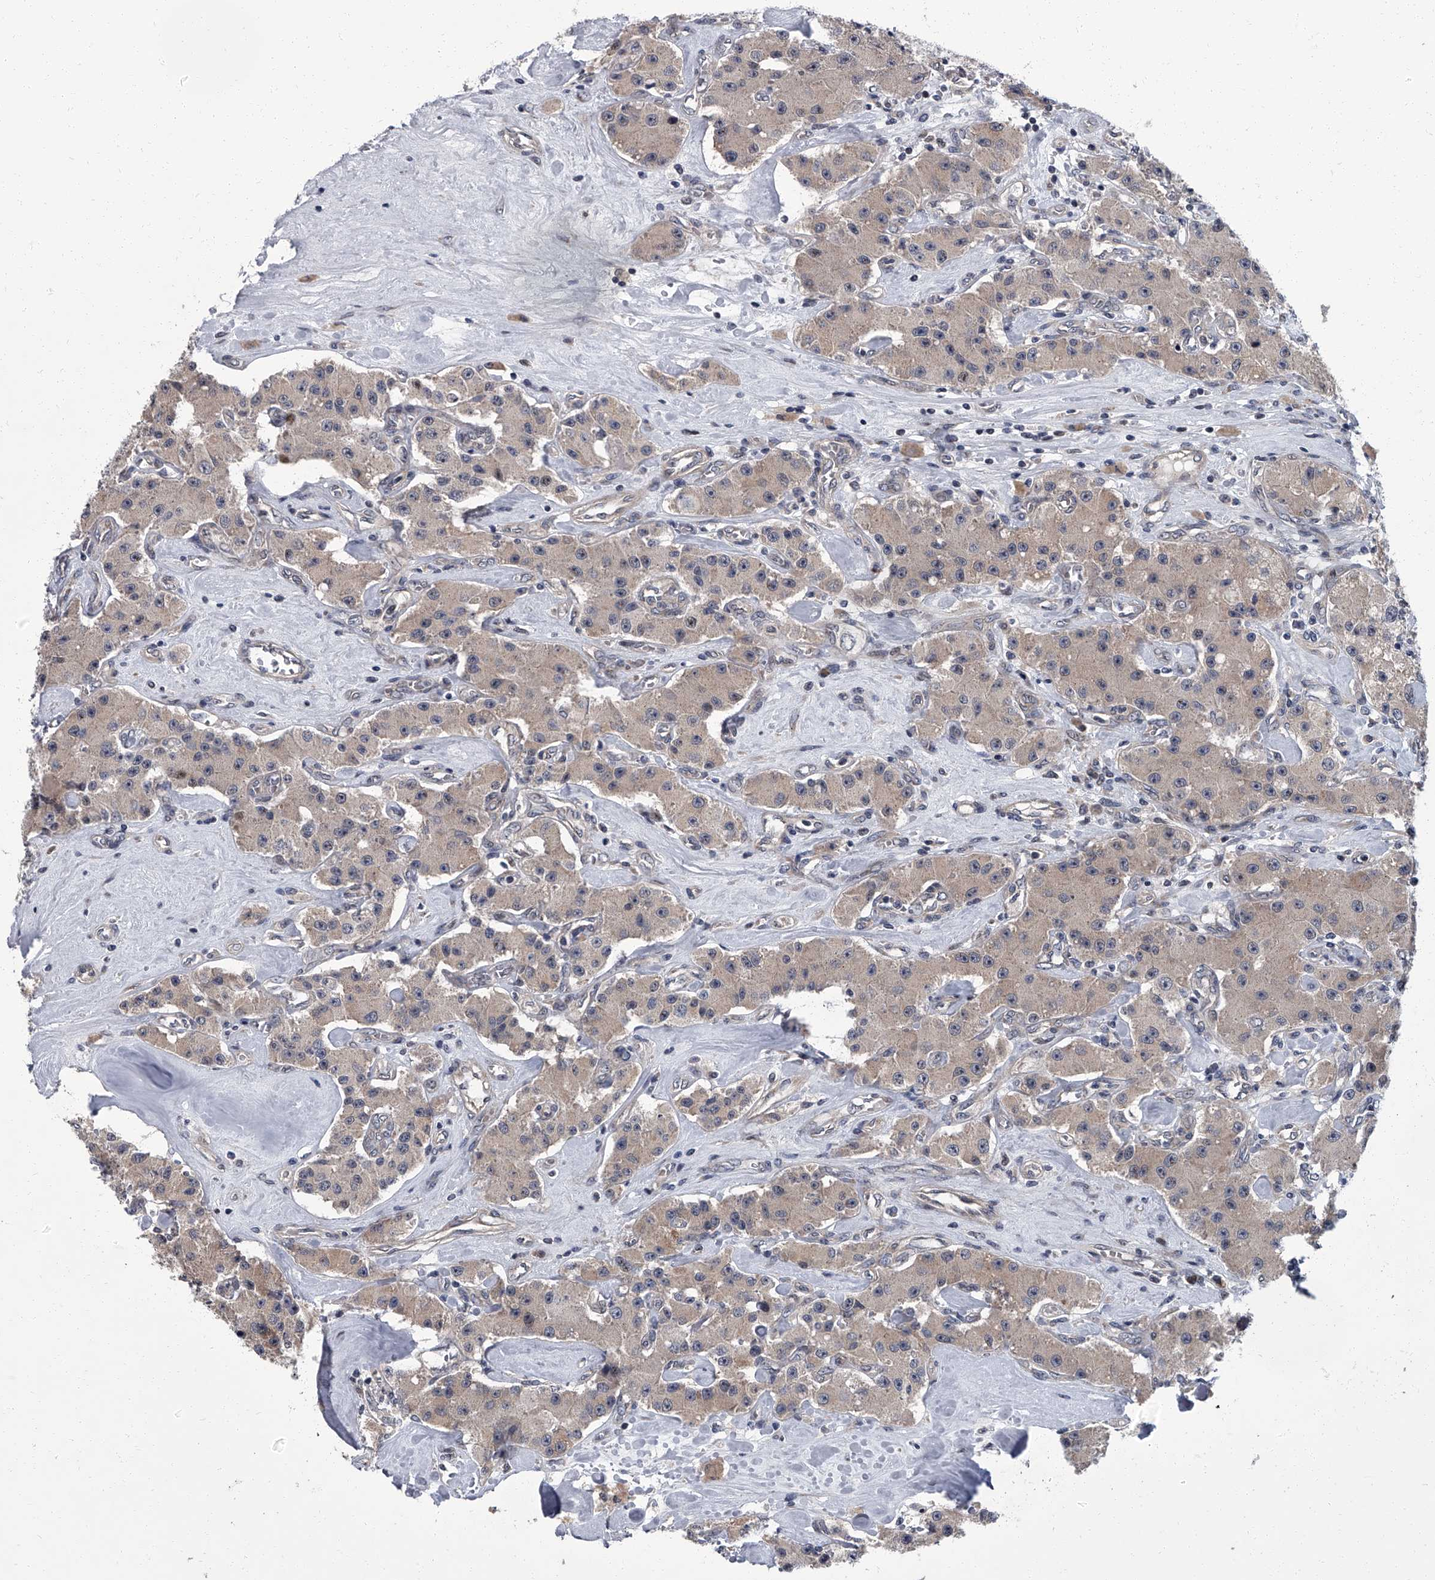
{"staining": {"intensity": "weak", "quantity": ">75%", "location": "cytoplasmic/membranous"}, "tissue": "carcinoid", "cell_type": "Tumor cells", "image_type": "cancer", "snomed": [{"axis": "morphology", "description": "Carcinoid, malignant, NOS"}, {"axis": "topography", "description": "Pancreas"}], "caption": "The image exhibits staining of carcinoid (malignant), revealing weak cytoplasmic/membranous protein expression (brown color) within tumor cells. (brown staining indicates protein expression, while blue staining denotes nuclei).", "gene": "ZNF274", "patient": {"sex": "male", "age": 41}}